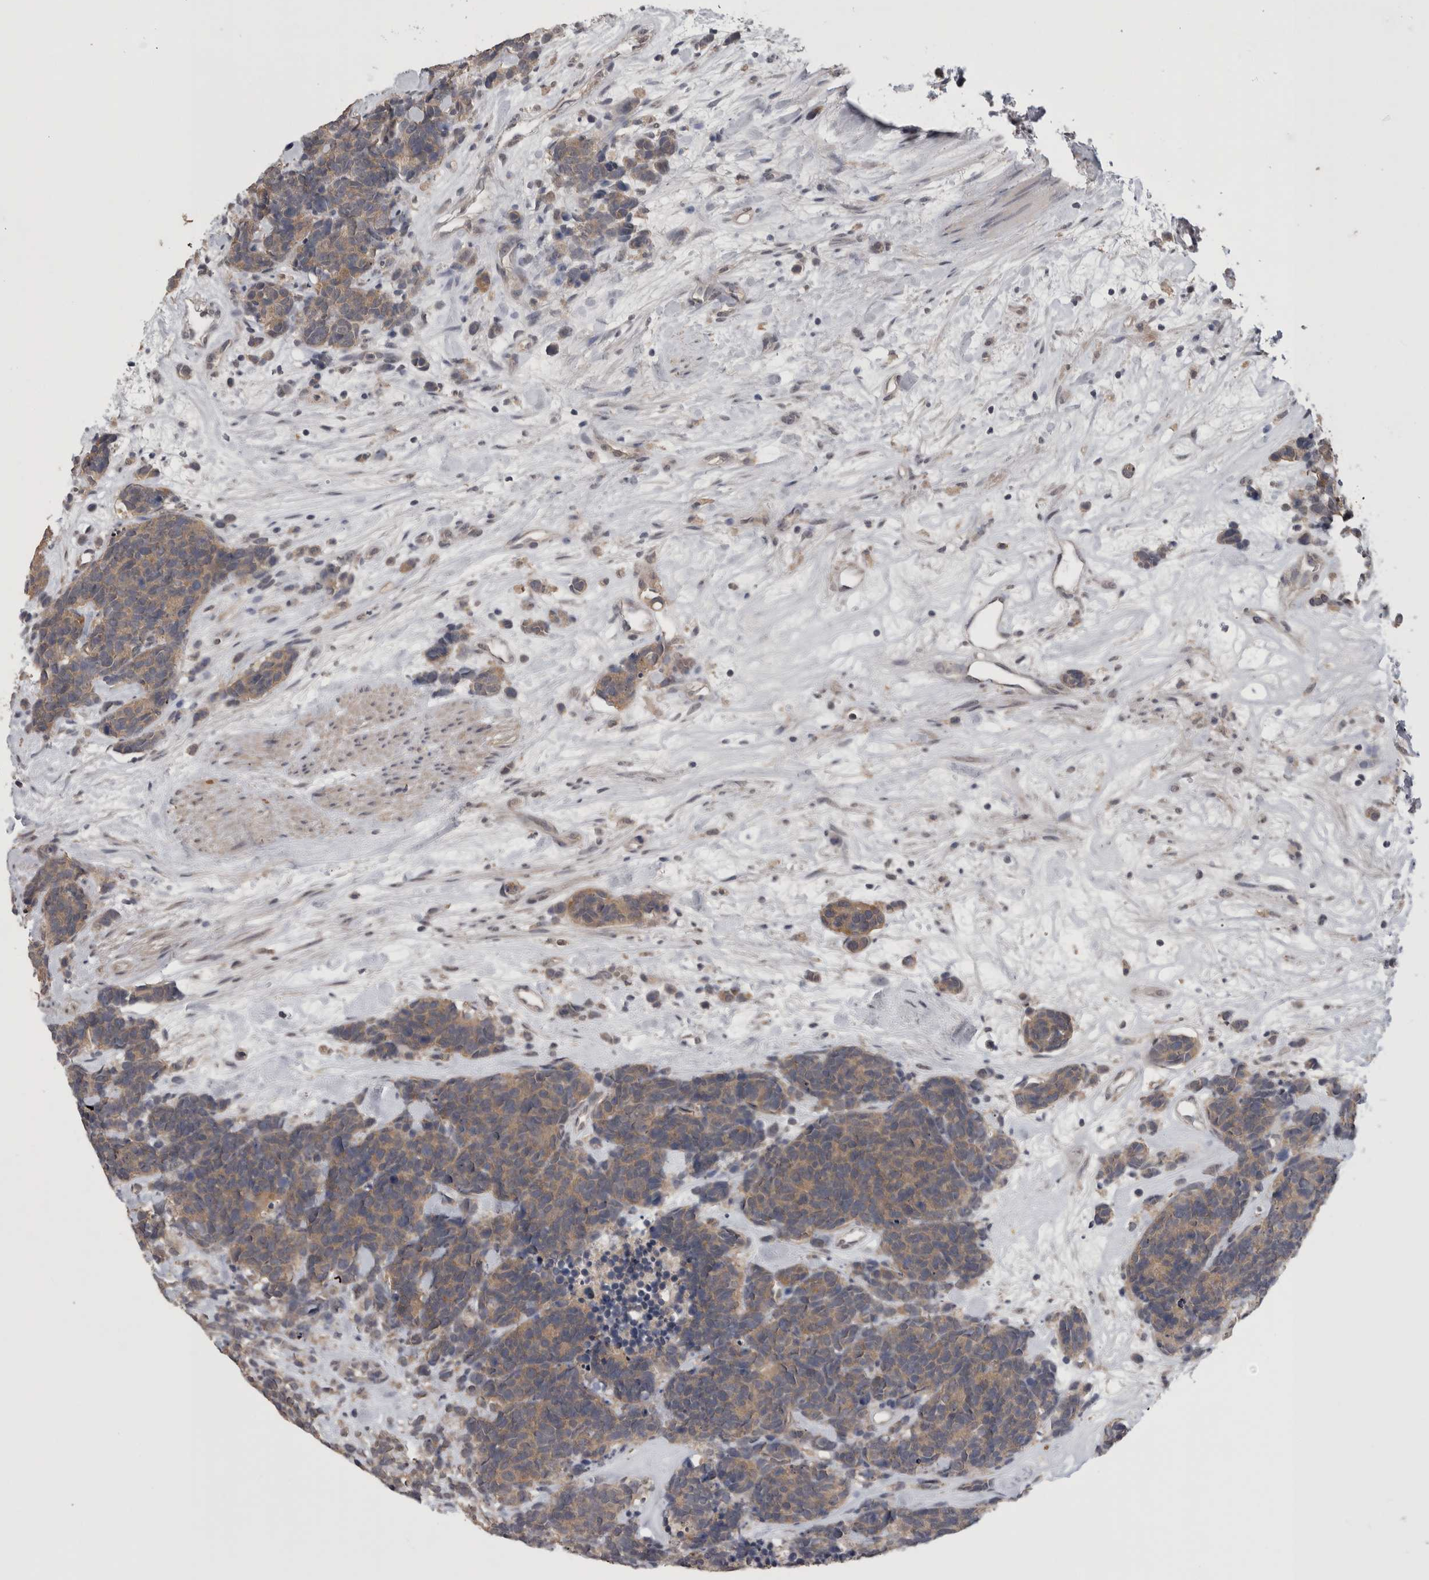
{"staining": {"intensity": "moderate", "quantity": ">75%", "location": "cytoplasmic/membranous"}, "tissue": "carcinoid", "cell_type": "Tumor cells", "image_type": "cancer", "snomed": [{"axis": "morphology", "description": "Carcinoma, NOS"}, {"axis": "morphology", "description": "Carcinoid, malignant, NOS"}, {"axis": "topography", "description": "Urinary bladder"}], "caption": "There is medium levels of moderate cytoplasmic/membranous staining in tumor cells of carcinoid, as demonstrated by immunohistochemical staining (brown color).", "gene": "ZNF114", "patient": {"sex": "male", "age": 57}}